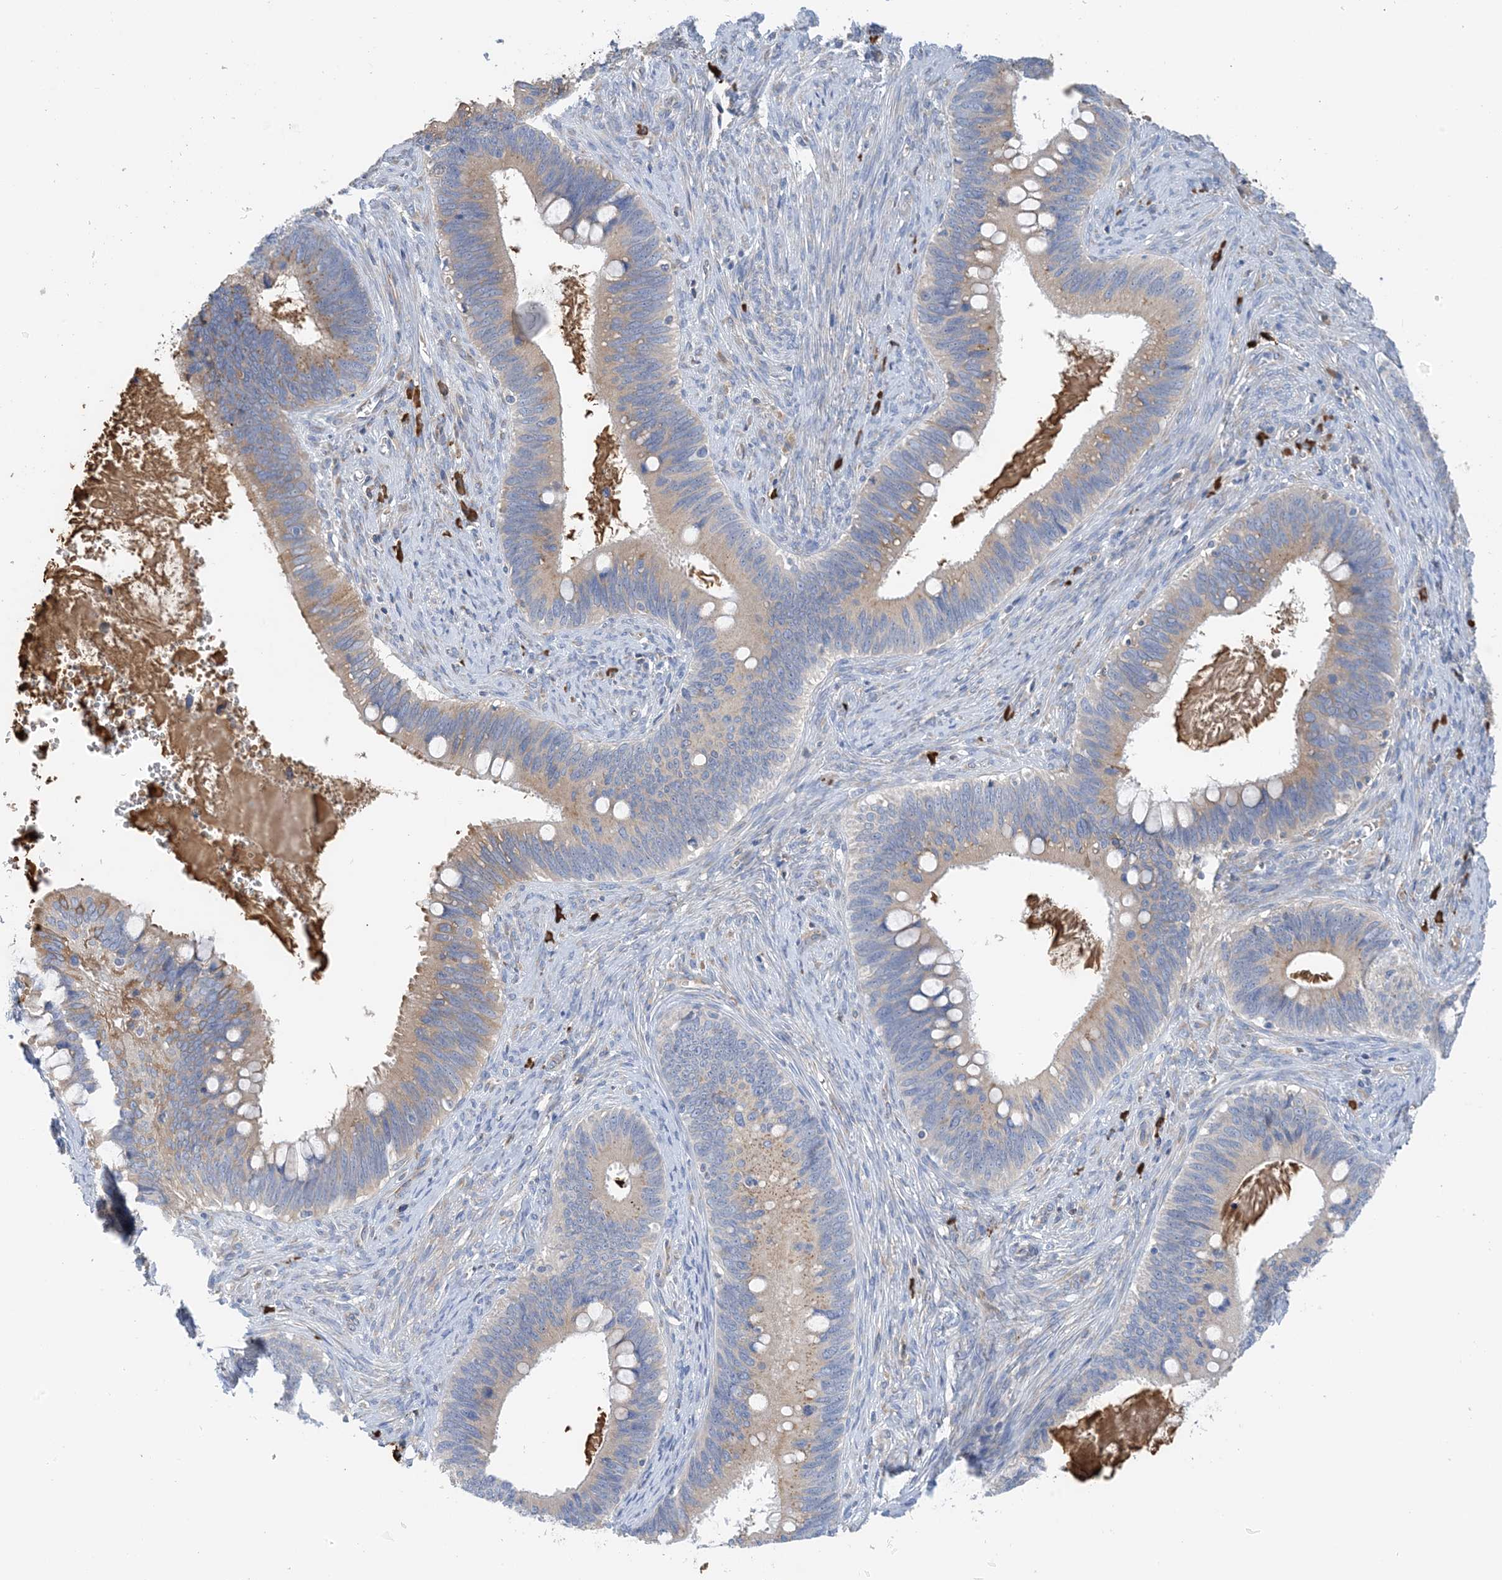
{"staining": {"intensity": "weak", "quantity": "25%-75%", "location": "cytoplasmic/membranous"}, "tissue": "cervical cancer", "cell_type": "Tumor cells", "image_type": "cancer", "snomed": [{"axis": "morphology", "description": "Adenocarcinoma, NOS"}, {"axis": "topography", "description": "Cervix"}], "caption": "Immunohistochemistry (IHC) image of cervical cancer (adenocarcinoma) stained for a protein (brown), which demonstrates low levels of weak cytoplasmic/membranous expression in approximately 25%-75% of tumor cells.", "gene": "SLC5A11", "patient": {"sex": "female", "age": 42}}